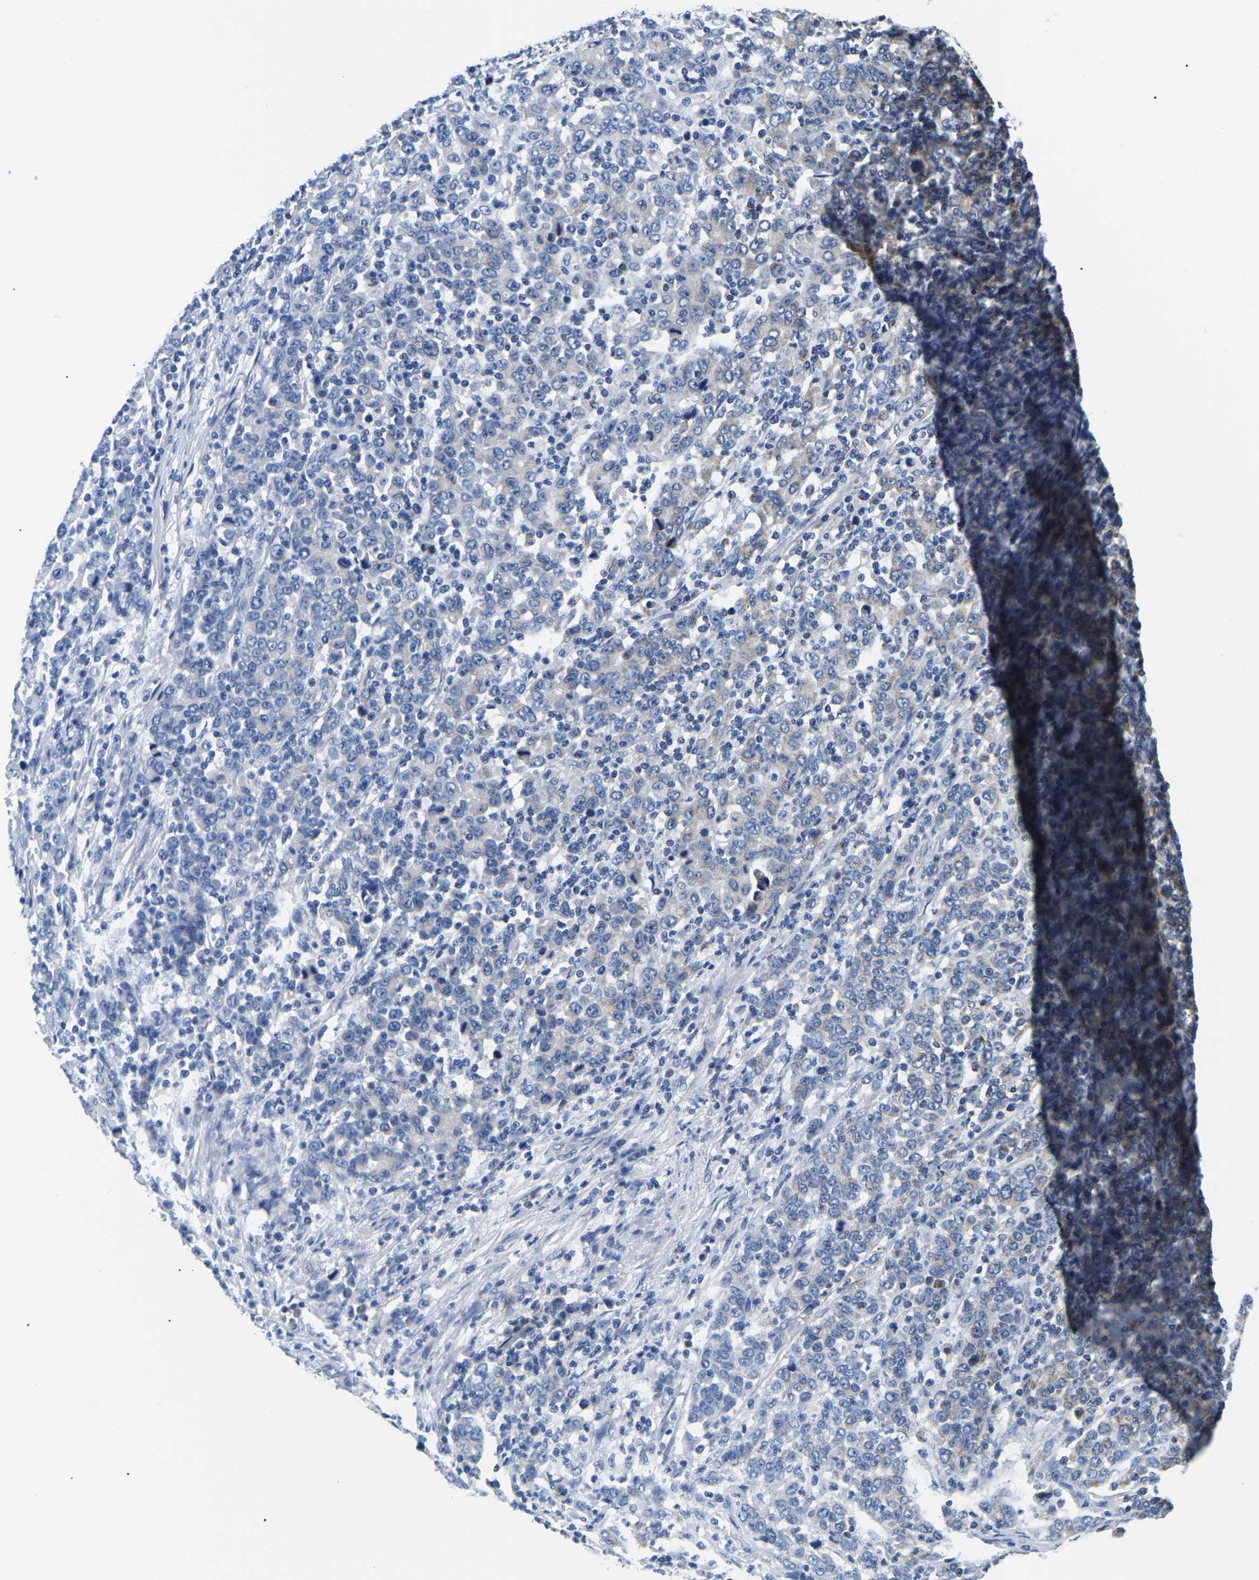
{"staining": {"intensity": "weak", "quantity": "25%-75%", "location": "cytoplasmic/membranous"}, "tissue": "stomach cancer", "cell_type": "Tumor cells", "image_type": "cancer", "snomed": [{"axis": "morphology", "description": "Adenocarcinoma, NOS"}, {"axis": "topography", "description": "Stomach, upper"}], "caption": "A brown stain shows weak cytoplasmic/membranous staining of a protein in human adenocarcinoma (stomach) tumor cells.", "gene": "PPM1E", "patient": {"sex": "male", "age": 69}}